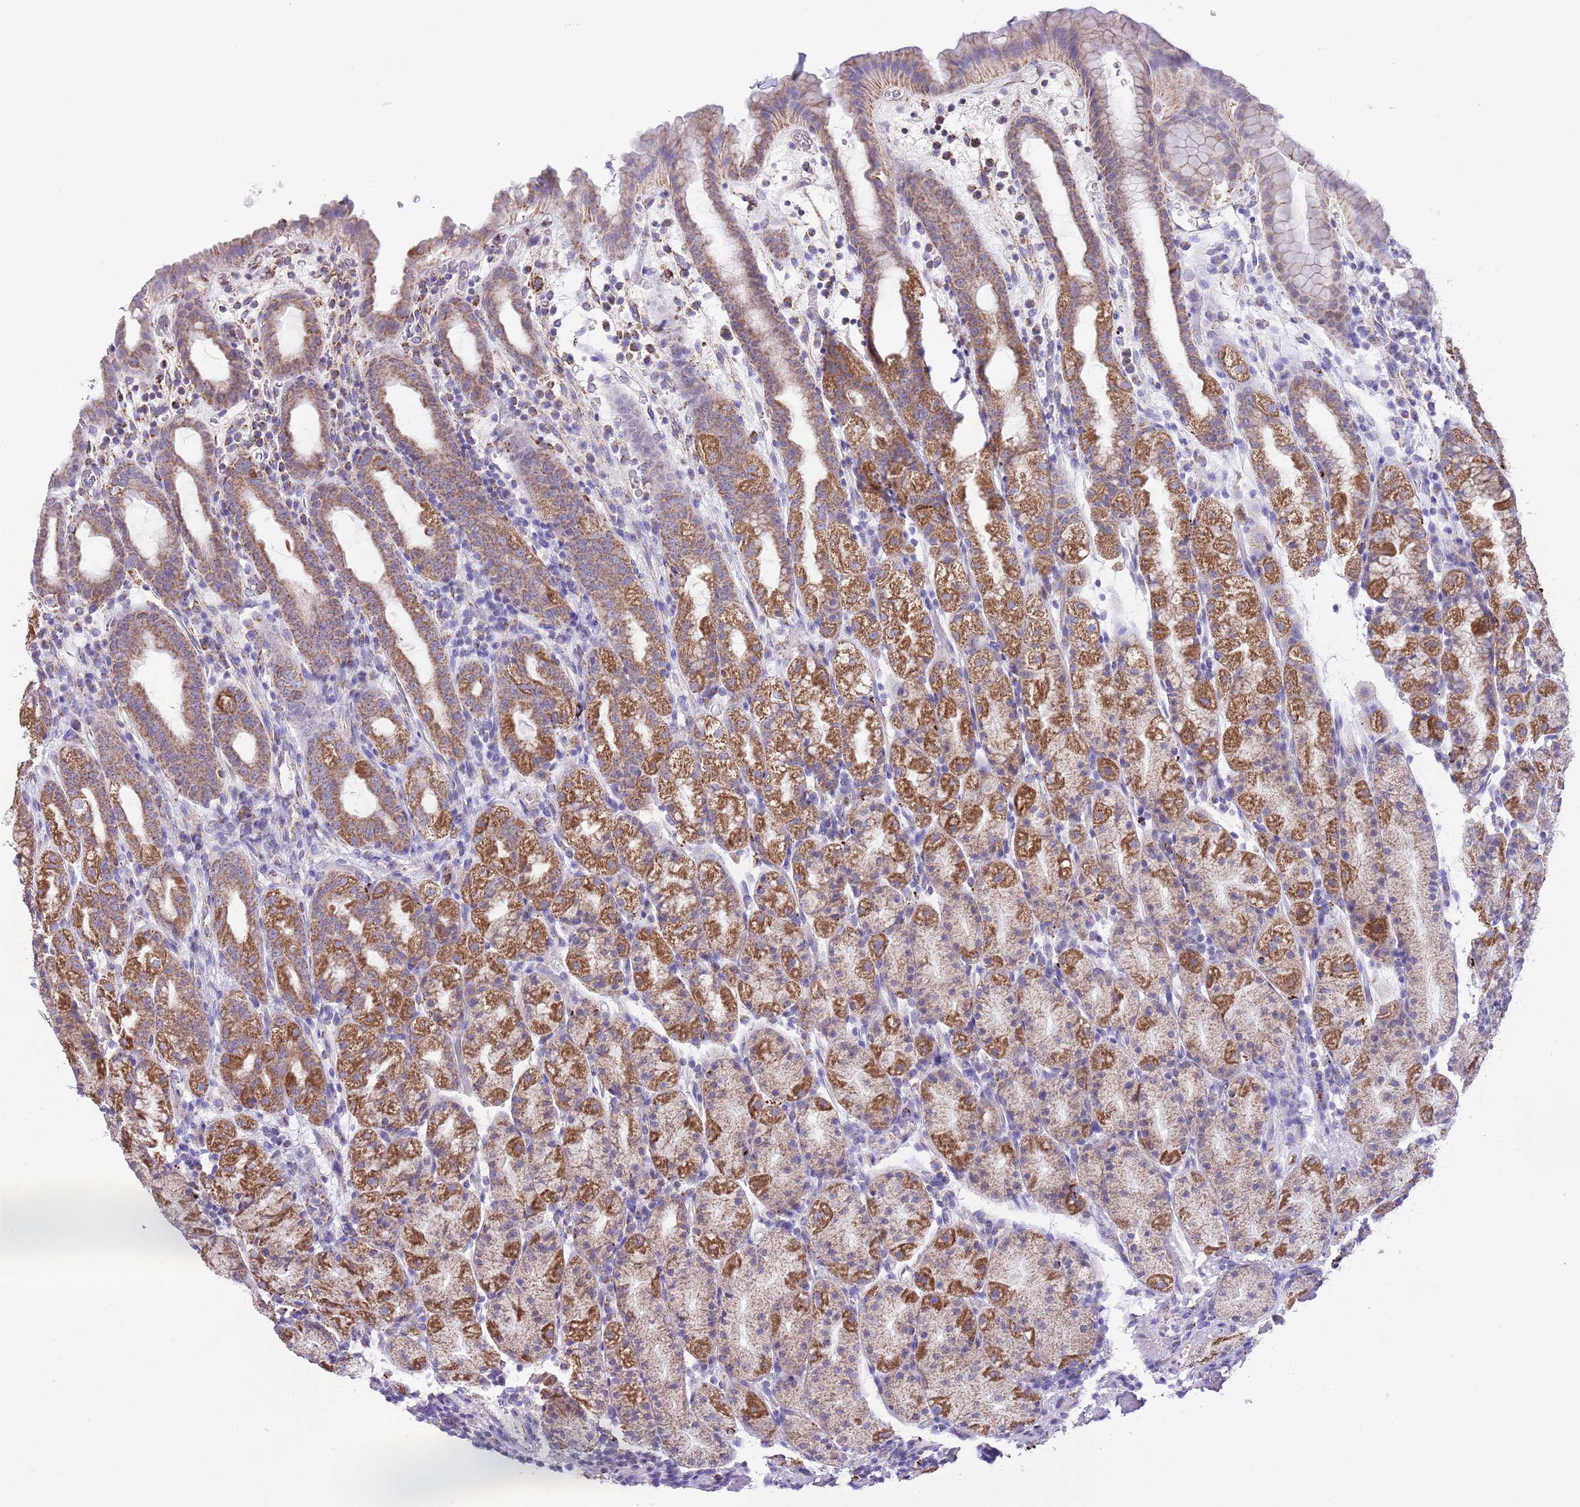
{"staining": {"intensity": "moderate", "quantity": ">75%", "location": "cytoplasmic/membranous"}, "tissue": "stomach", "cell_type": "Glandular cells", "image_type": "normal", "snomed": [{"axis": "morphology", "description": "Normal tissue, NOS"}, {"axis": "topography", "description": "Stomach, upper"}, {"axis": "topography", "description": "Stomach, lower"}, {"axis": "topography", "description": "Small intestine"}], "caption": "DAB immunohistochemical staining of normal stomach demonstrates moderate cytoplasmic/membranous protein positivity in about >75% of glandular cells. The protein is stained brown, and the nuclei are stained in blue (DAB (3,3'-diaminobenzidine) IHC with brightfield microscopy, high magnification).", "gene": "TEKTIP1", "patient": {"sex": "male", "age": 68}}